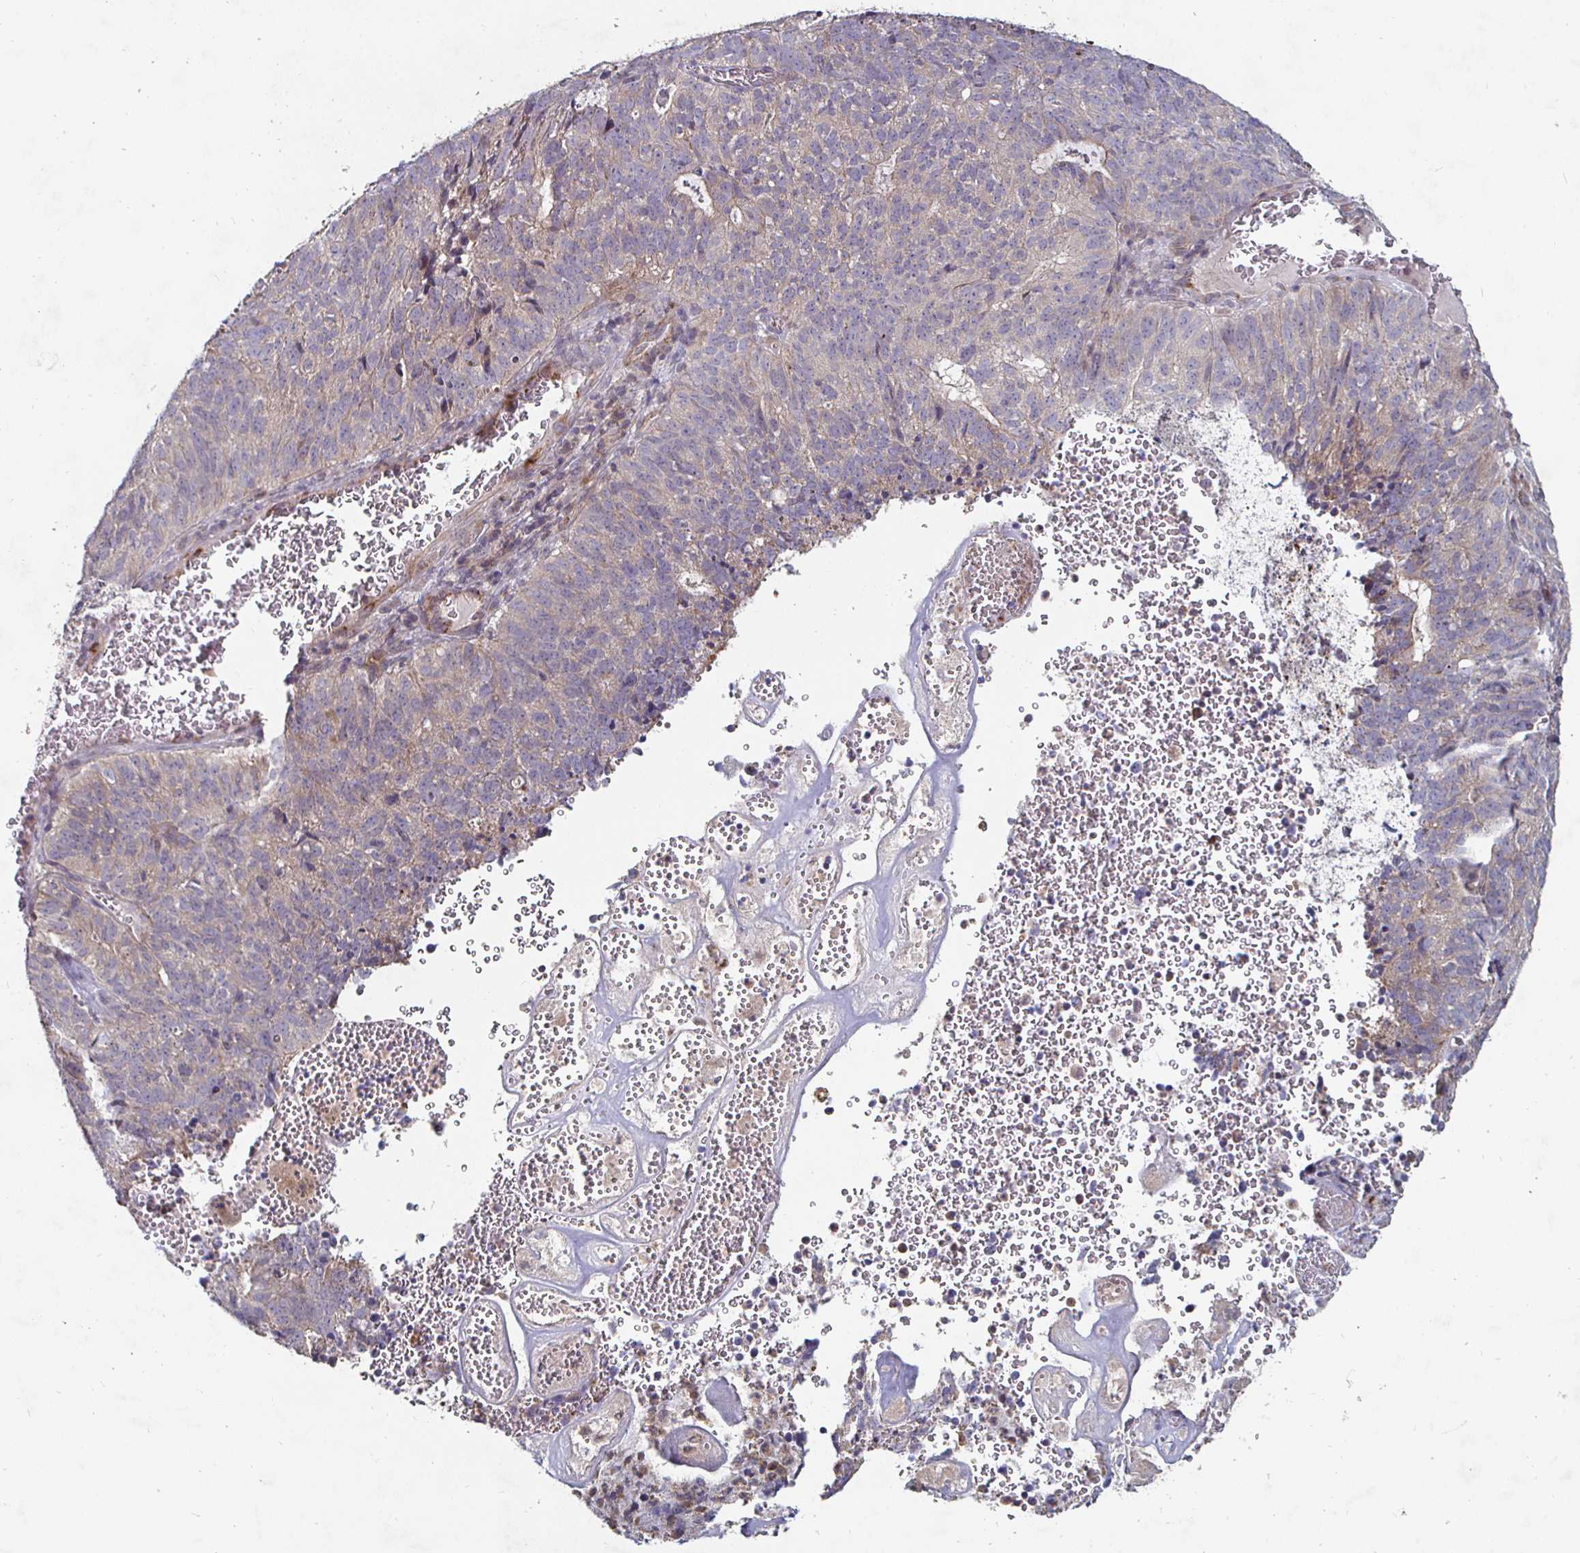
{"staining": {"intensity": "weak", "quantity": ">75%", "location": "cytoplasmic/membranous"}, "tissue": "cervical cancer", "cell_type": "Tumor cells", "image_type": "cancer", "snomed": [{"axis": "morphology", "description": "Adenocarcinoma, NOS"}, {"axis": "topography", "description": "Cervix"}], "caption": "Immunohistochemical staining of human adenocarcinoma (cervical) reveals low levels of weak cytoplasmic/membranous positivity in approximately >75% of tumor cells. (DAB IHC, brown staining for protein, blue staining for nuclei).", "gene": "NRSN1", "patient": {"sex": "female", "age": 38}}